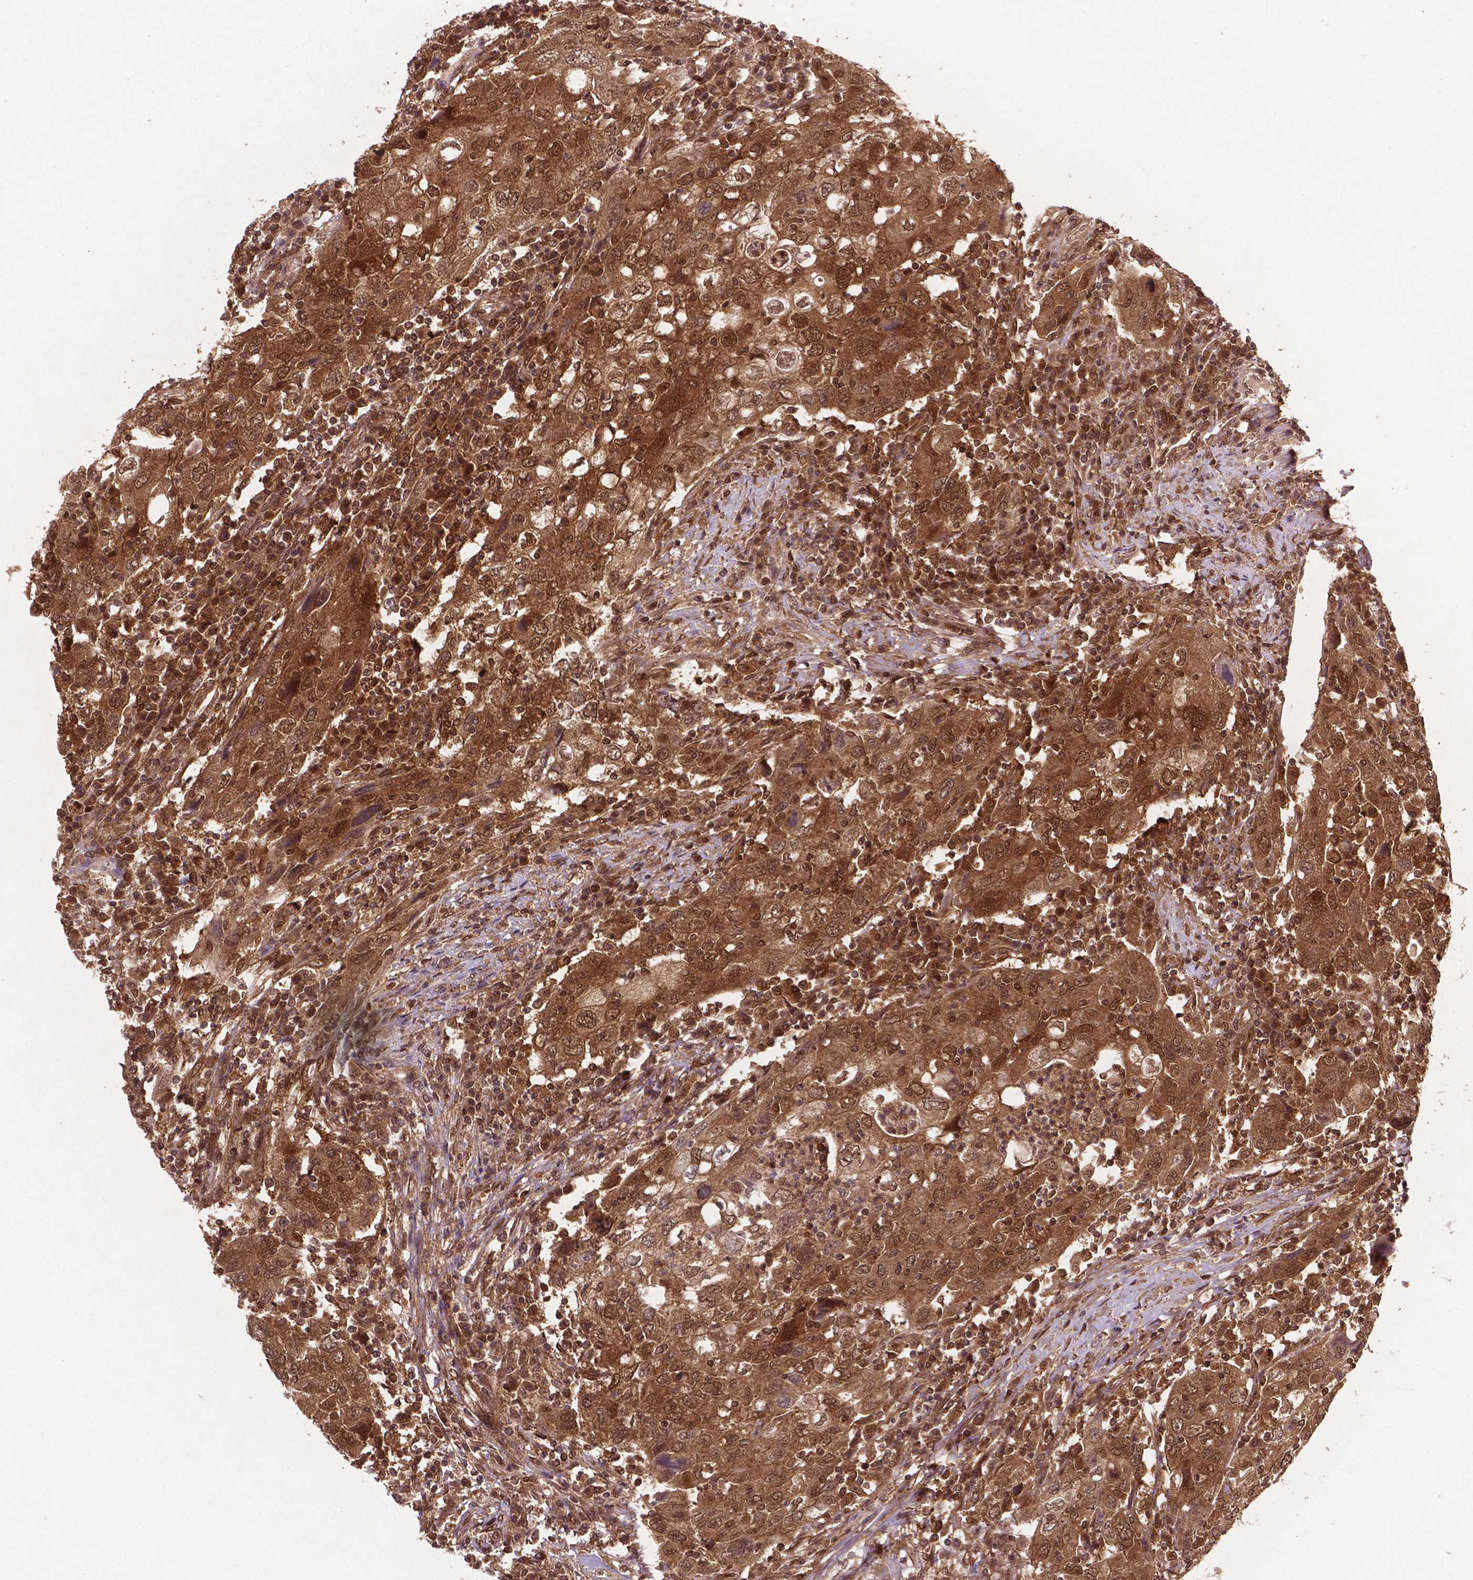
{"staining": {"intensity": "moderate", "quantity": ">75%", "location": "cytoplasmic/membranous,nuclear"}, "tissue": "urothelial cancer", "cell_type": "Tumor cells", "image_type": "cancer", "snomed": [{"axis": "morphology", "description": "Urothelial carcinoma, High grade"}, {"axis": "topography", "description": "Urinary bladder"}], "caption": "A high-resolution micrograph shows immunohistochemistry staining of urothelial cancer, which shows moderate cytoplasmic/membranous and nuclear expression in approximately >75% of tumor cells.", "gene": "UBE2L6", "patient": {"sex": "male", "age": 76}}